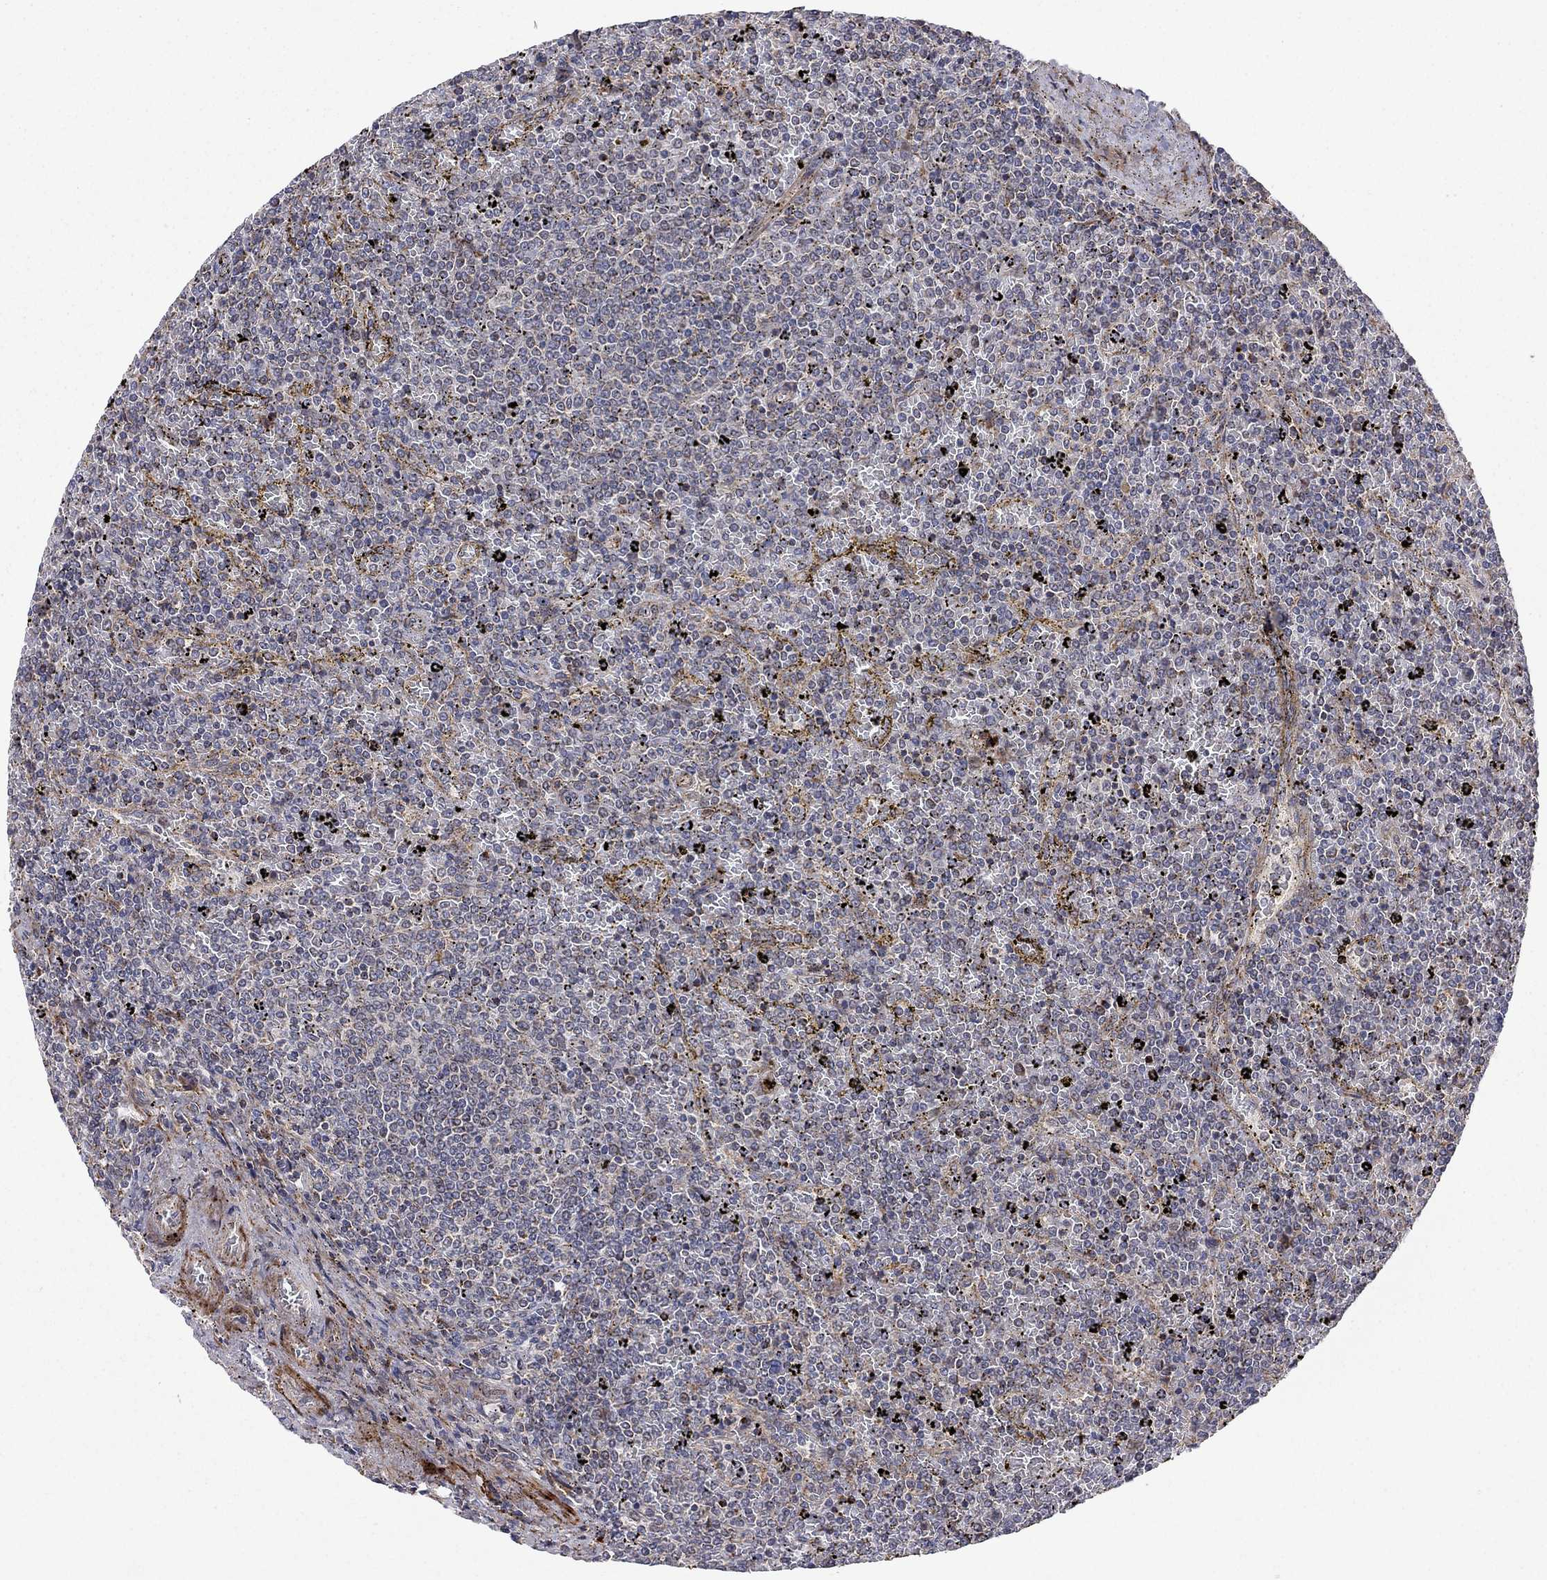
{"staining": {"intensity": "negative", "quantity": "none", "location": "none"}, "tissue": "lymphoma", "cell_type": "Tumor cells", "image_type": "cancer", "snomed": [{"axis": "morphology", "description": "Malignant lymphoma, non-Hodgkin's type, Low grade"}, {"axis": "topography", "description": "Spleen"}], "caption": "Immunohistochemical staining of human malignant lymphoma, non-Hodgkin's type (low-grade) shows no significant positivity in tumor cells. (Stains: DAB IHC with hematoxylin counter stain, Microscopy: brightfield microscopy at high magnification).", "gene": "IDS", "patient": {"sex": "female", "age": 77}}